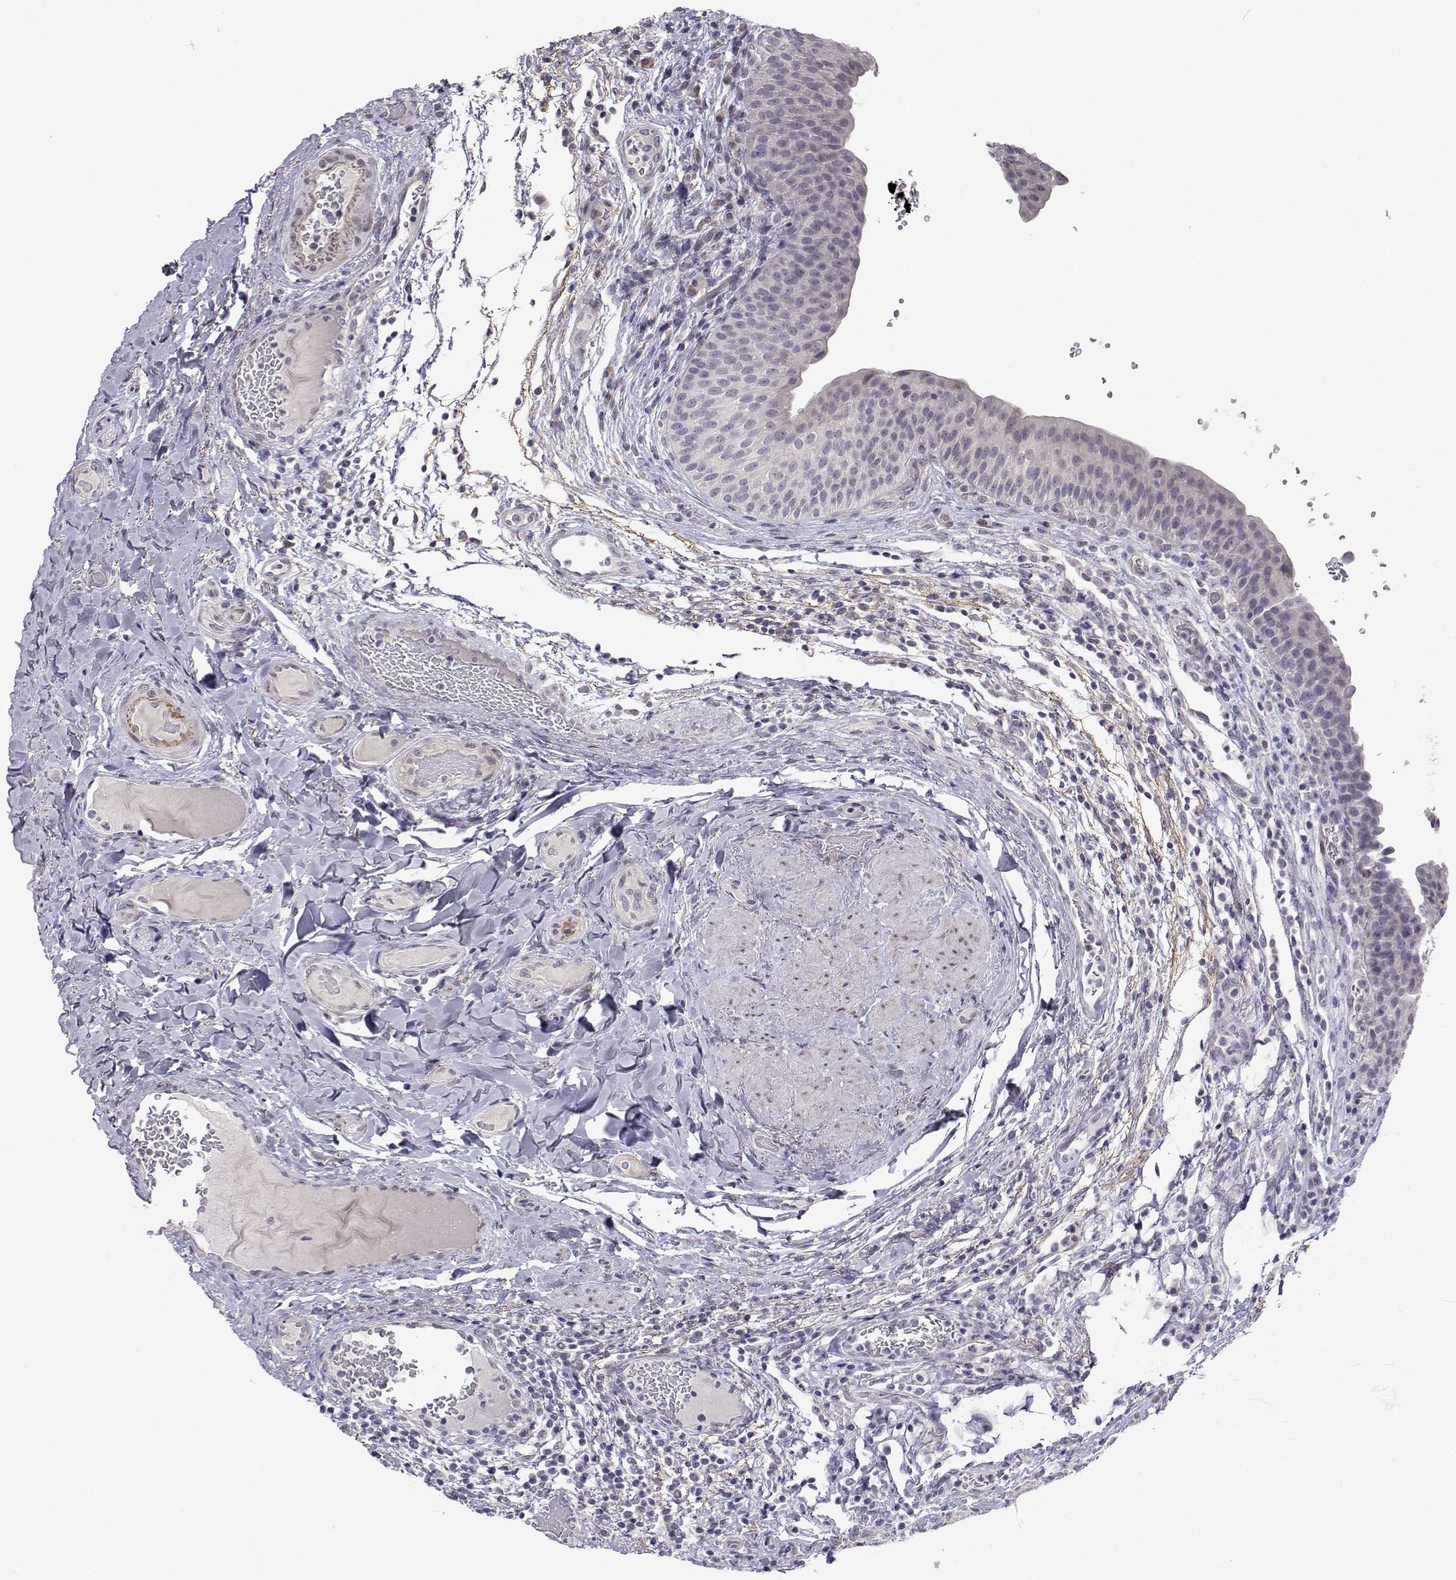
{"staining": {"intensity": "negative", "quantity": "none", "location": "none"}, "tissue": "urinary bladder", "cell_type": "Urothelial cells", "image_type": "normal", "snomed": [{"axis": "morphology", "description": "Normal tissue, NOS"}, {"axis": "topography", "description": "Urinary bladder"}], "caption": "Immunohistochemistry (IHC) image of normal human urinary bladder stained for a protein (brown), which reveals no positivity in urothelial cells. (DAB IHC visualized using brightfield microscopy, high magnification).", "gene": "SLC6A3", "patient": {"sex": "male", "age": 66}}